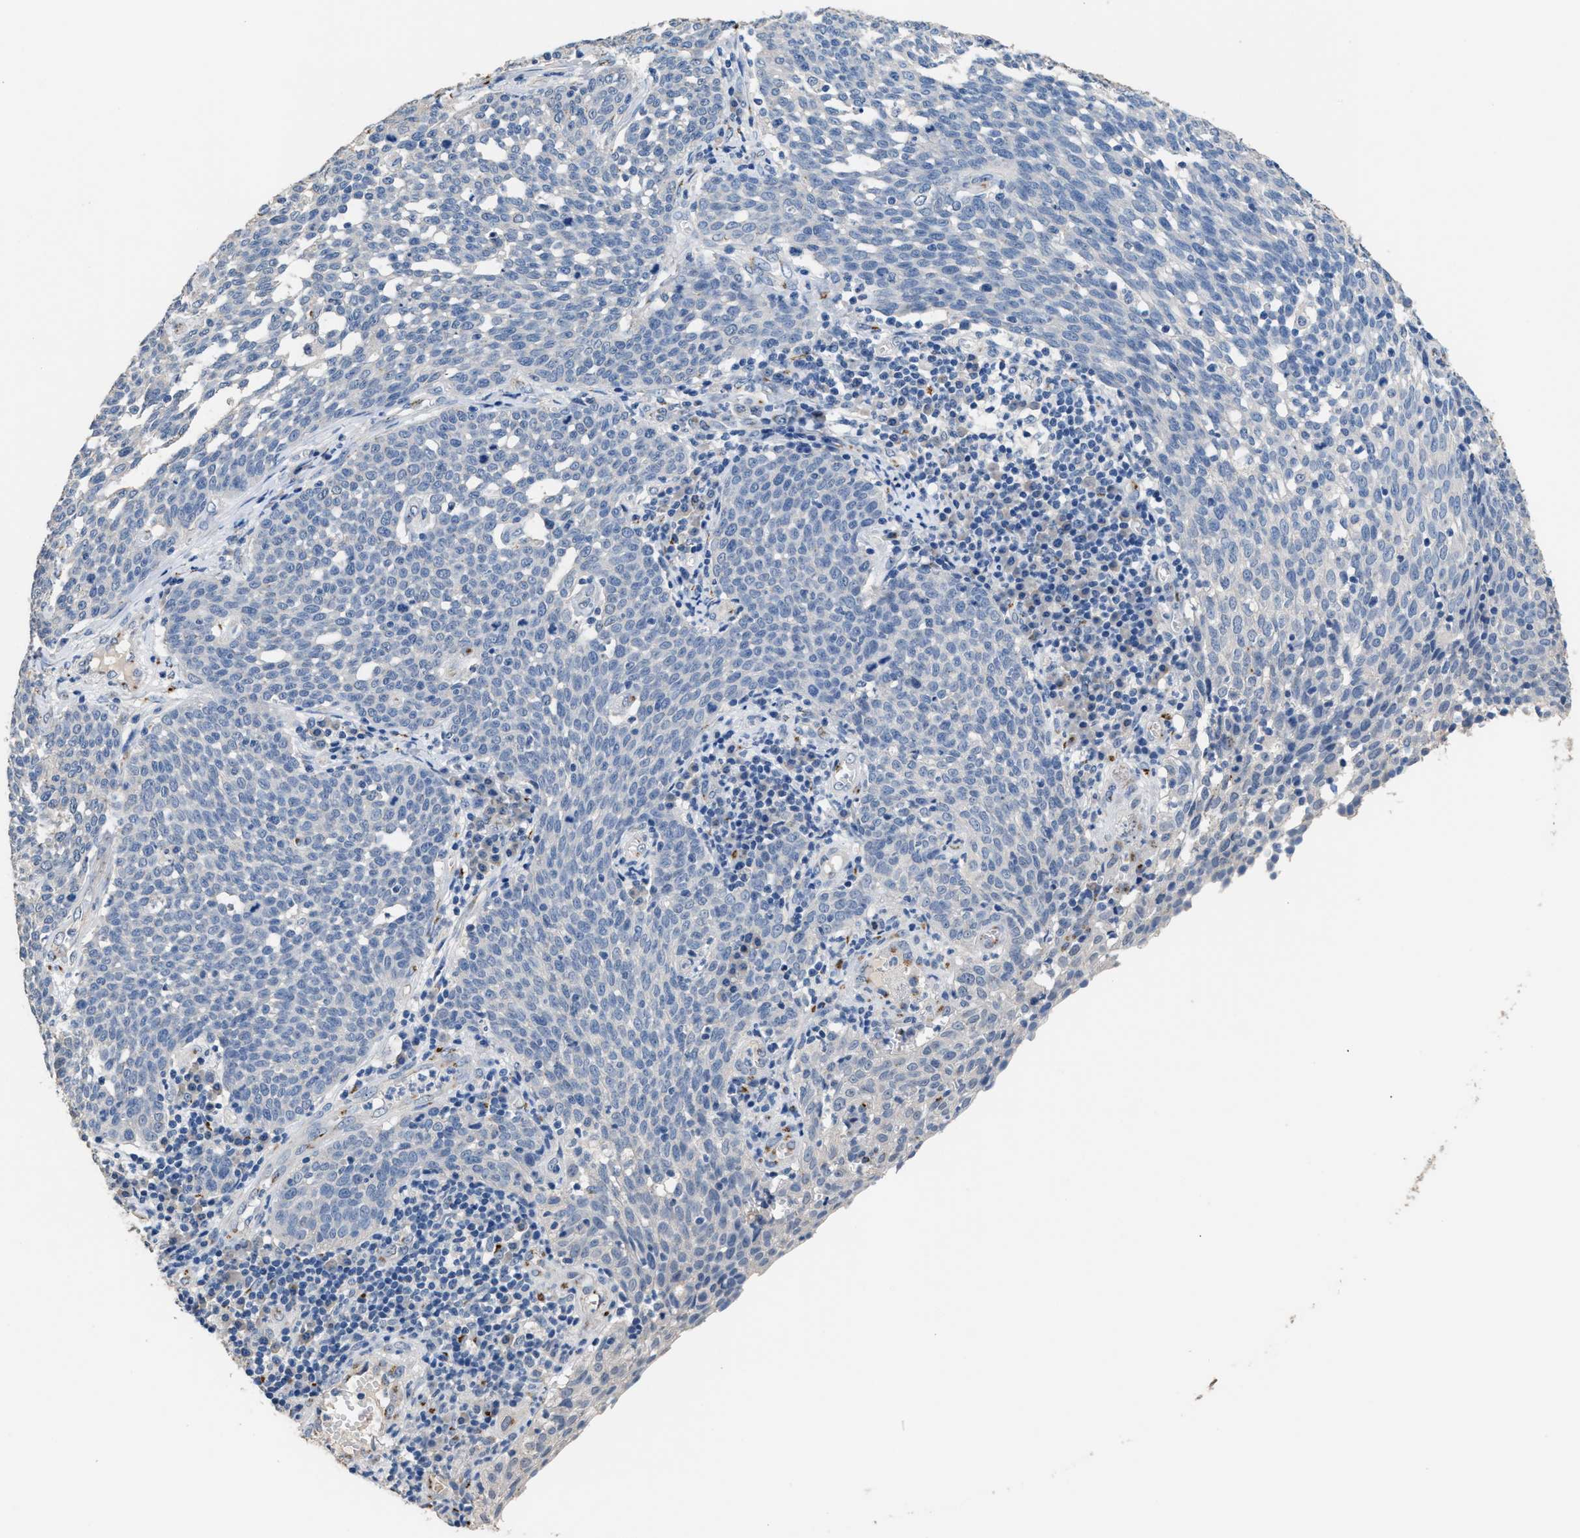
{"staining": {"intensity": "negative", "quantity": "none", "location": "none"}, "tissue": "cervical cancer", "cell_type": "Tumor cells", "image_type": "cancer", "snomed": [{"axis": "morphology", "description": "Squamous cell carcinoma, NOS"}, {"axis": "topography", "description": "Cervix"}], "caption": "High magnification brightfield microscopy of cervical cancer stained with DAB (3,3'-diaminobenzidine) (brown) and counterstained with hematoxylin (blue): tumor cells show no significant staining. The staining was performed using DAB (3,3'-diaminobenzidine) to visualize the protein expression in brown, while the nuclei were stained in blue with hematoxylin (Magnification: 20x).", "gene": "GOLM1", "patient": {"sex": "female", "age": 34}}